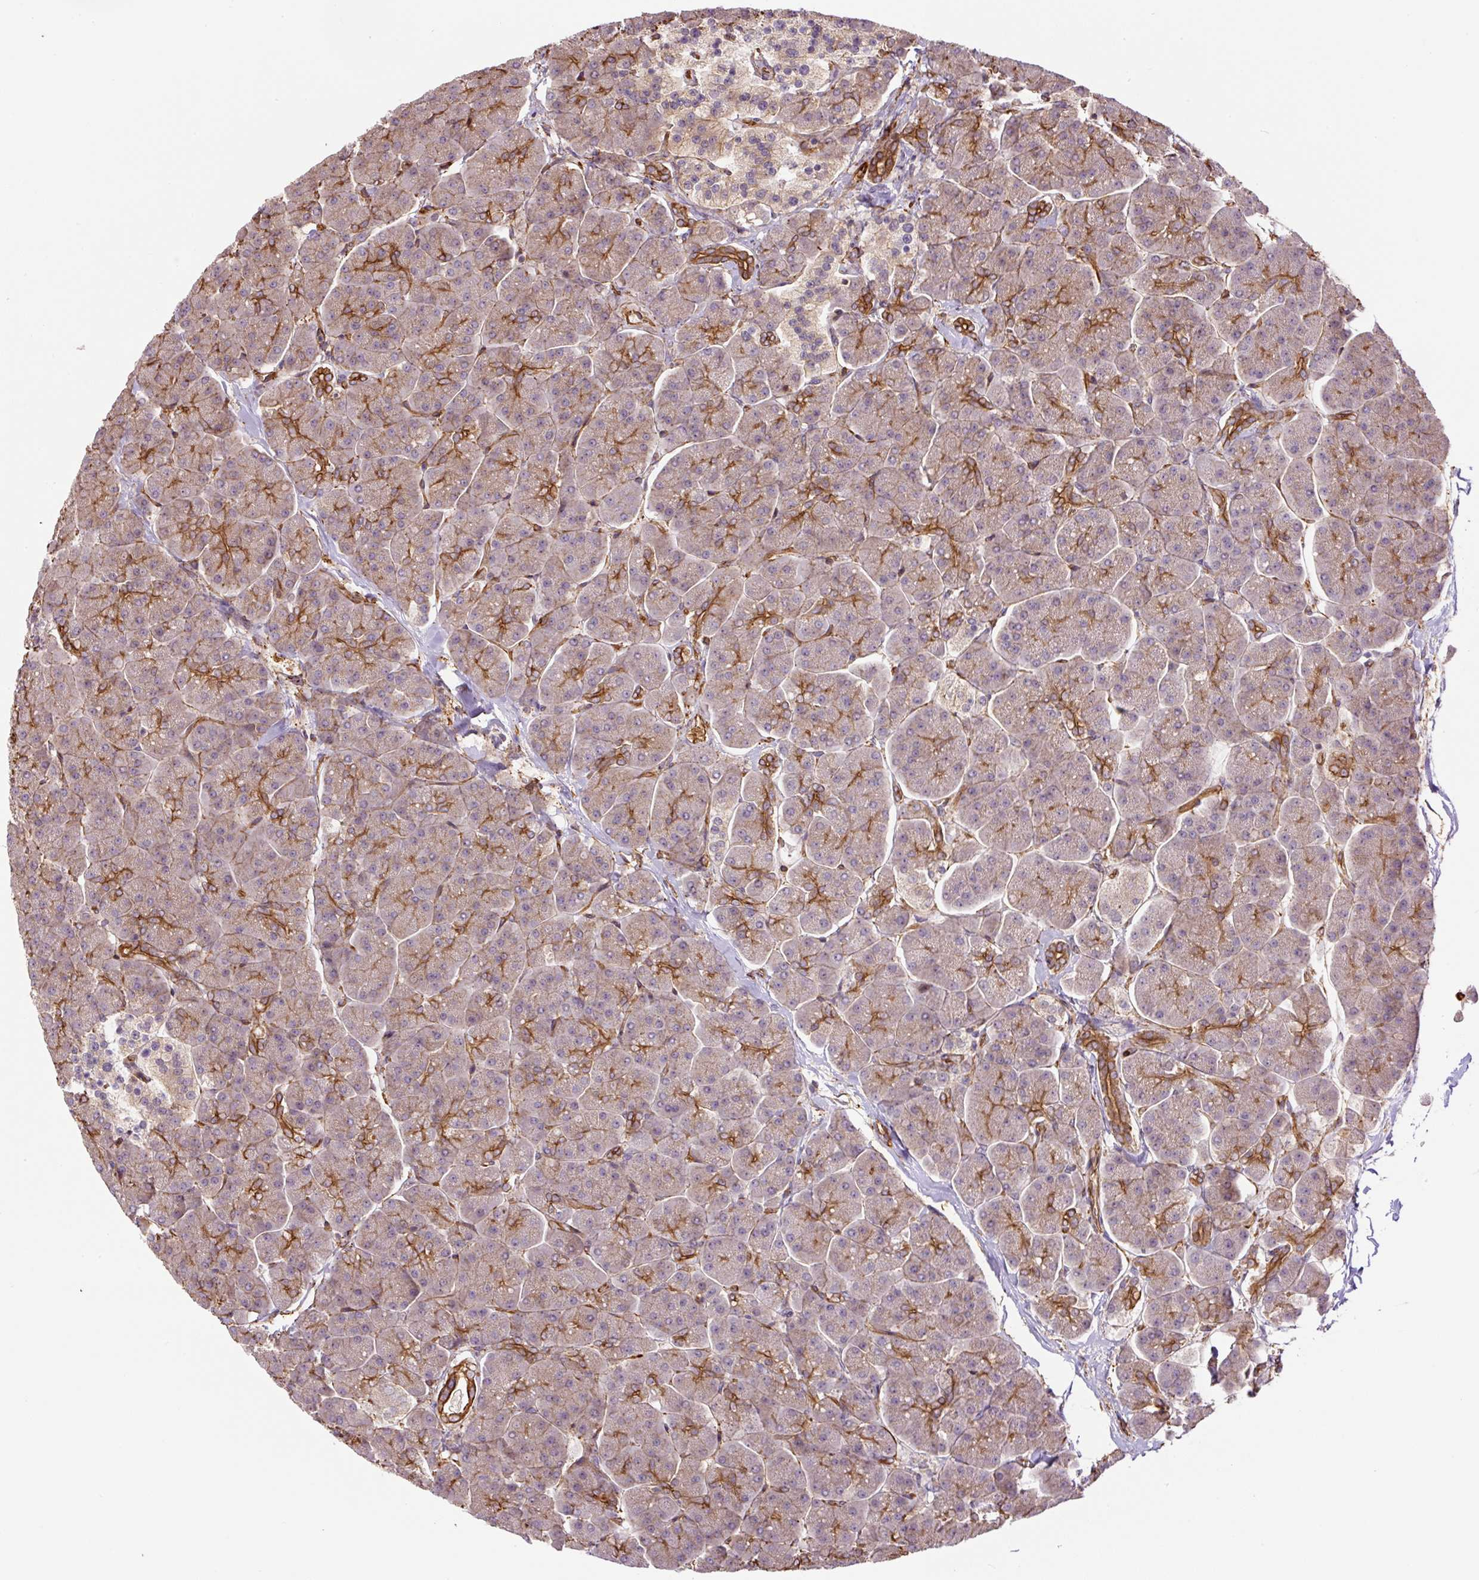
{"staining": {"intensity": "moderate", "quantity": "25%-75%", "location": "cytoplasmic/membranous"}, "tissue": "pancreas", "cell_type": "Exocrine glandular cells", "image_type": "normal", "snomed": [{"axis": "morphology", "description": "Normal tissue, NOS"}, {"axis": "topography", "description": "Pancreas"}, {"axis": "topography", "description": "Peripheral nerve tissue"}], "caption": "Approximately 25%-75% of exocrine glandular cells in benign pancreas display moderate cytoplasmic/membranous protein expression as visualized by brown immunohistochemical staining.", "gene": "B3GALT5", "patient": {"sex": "male", "age": 54}}